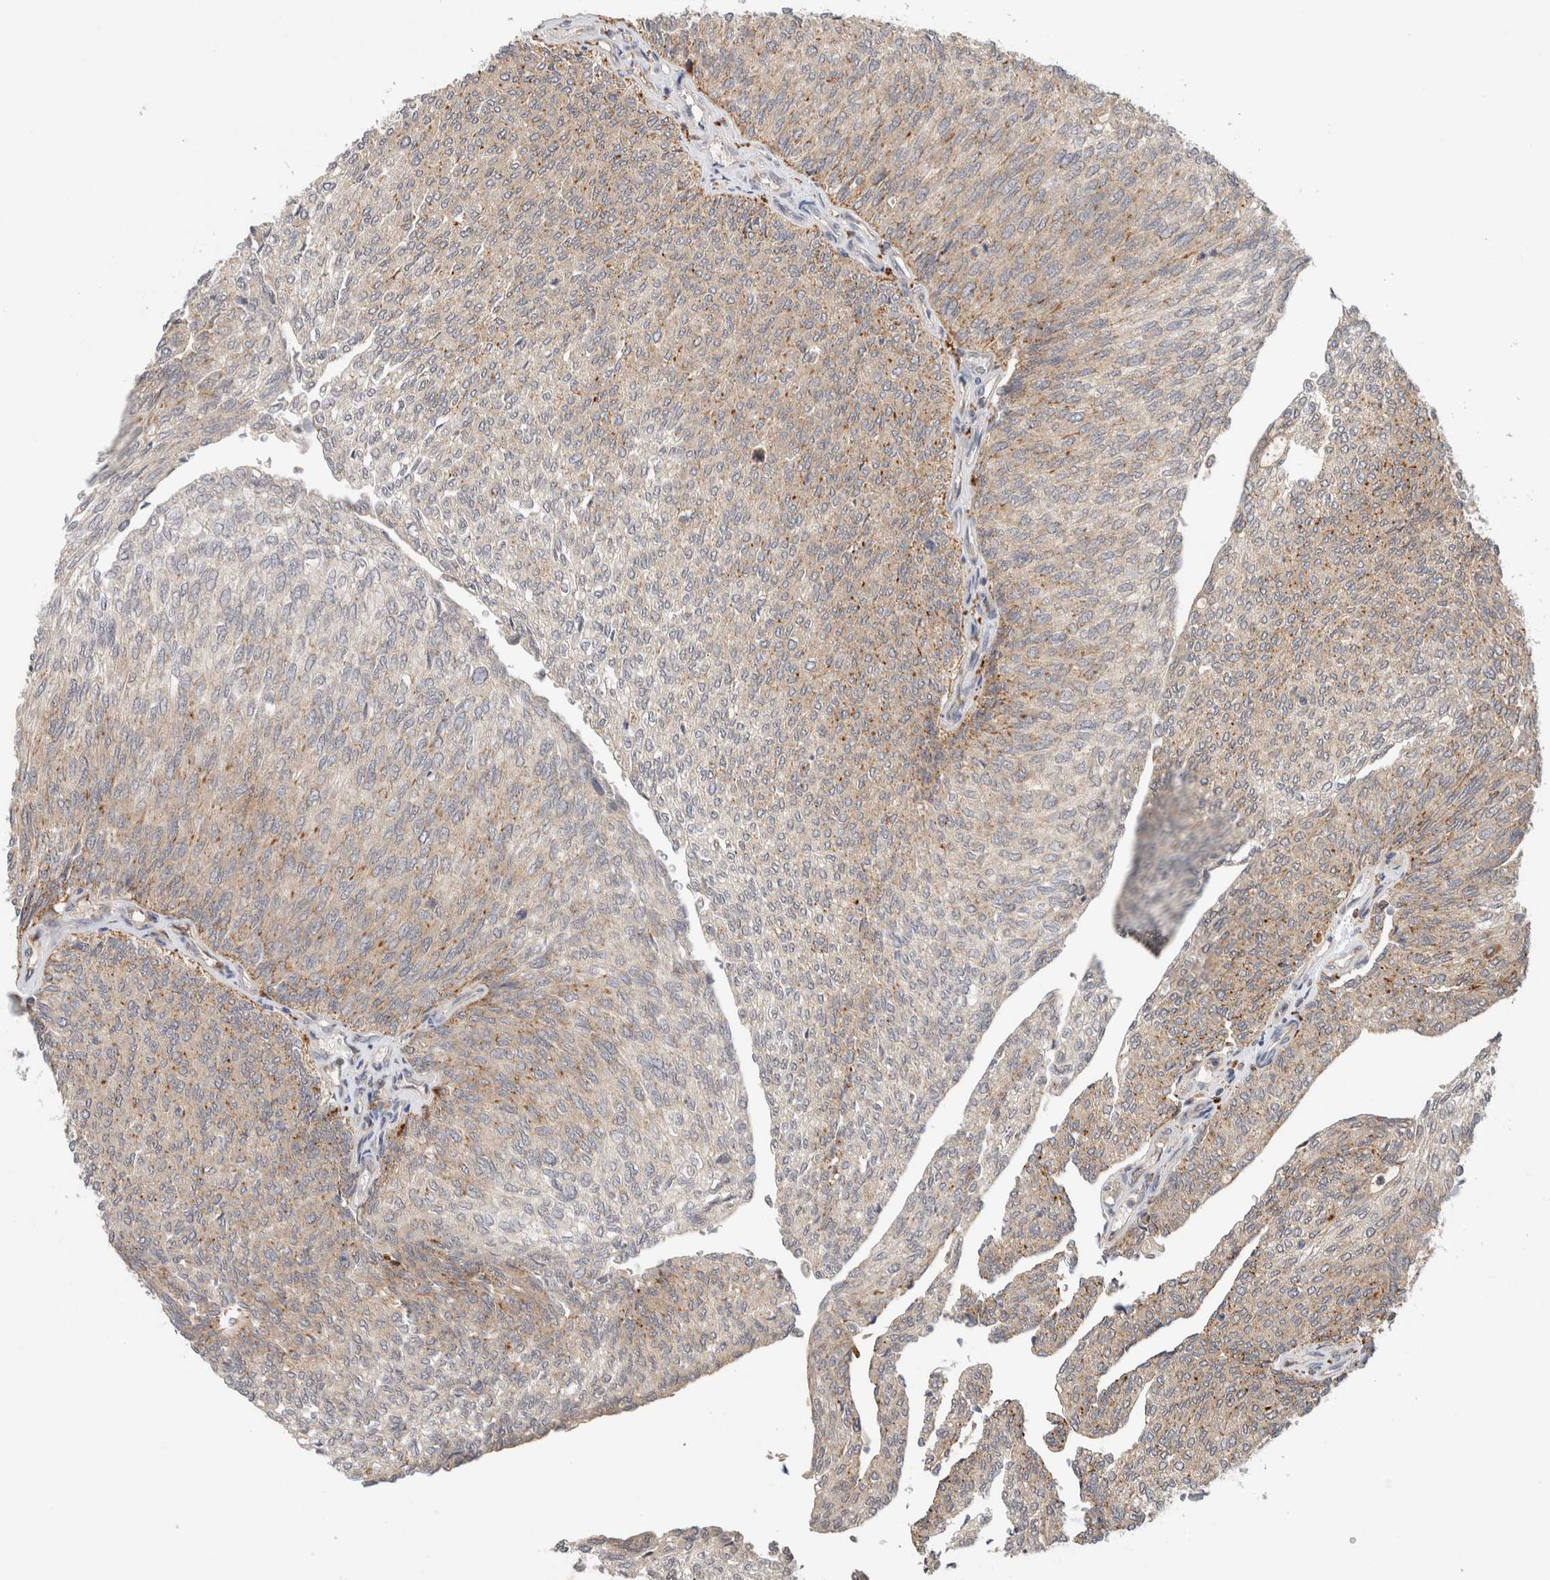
{"staining": {"intensity": "weak", "quantity": ">75%", "location": "cytoplasmic/membranous"}, "tissue": "urothelial cancer", "cell_type": "Tumor cells", "image_type": "cancer", "snomed": [{"axis": "morphology", "description": "Urothelial carcinoma, Low grade"}, {"axis": "topography", "description": "Urinary bladder"}], "caption": "A histopathology image of human urothelial cancer stained for a protein exhibits weak cytoplasmic/membranous brown staining in tumor cells.", "gene": "SGK1", "patient": {"sex": "female", "age": 79}}